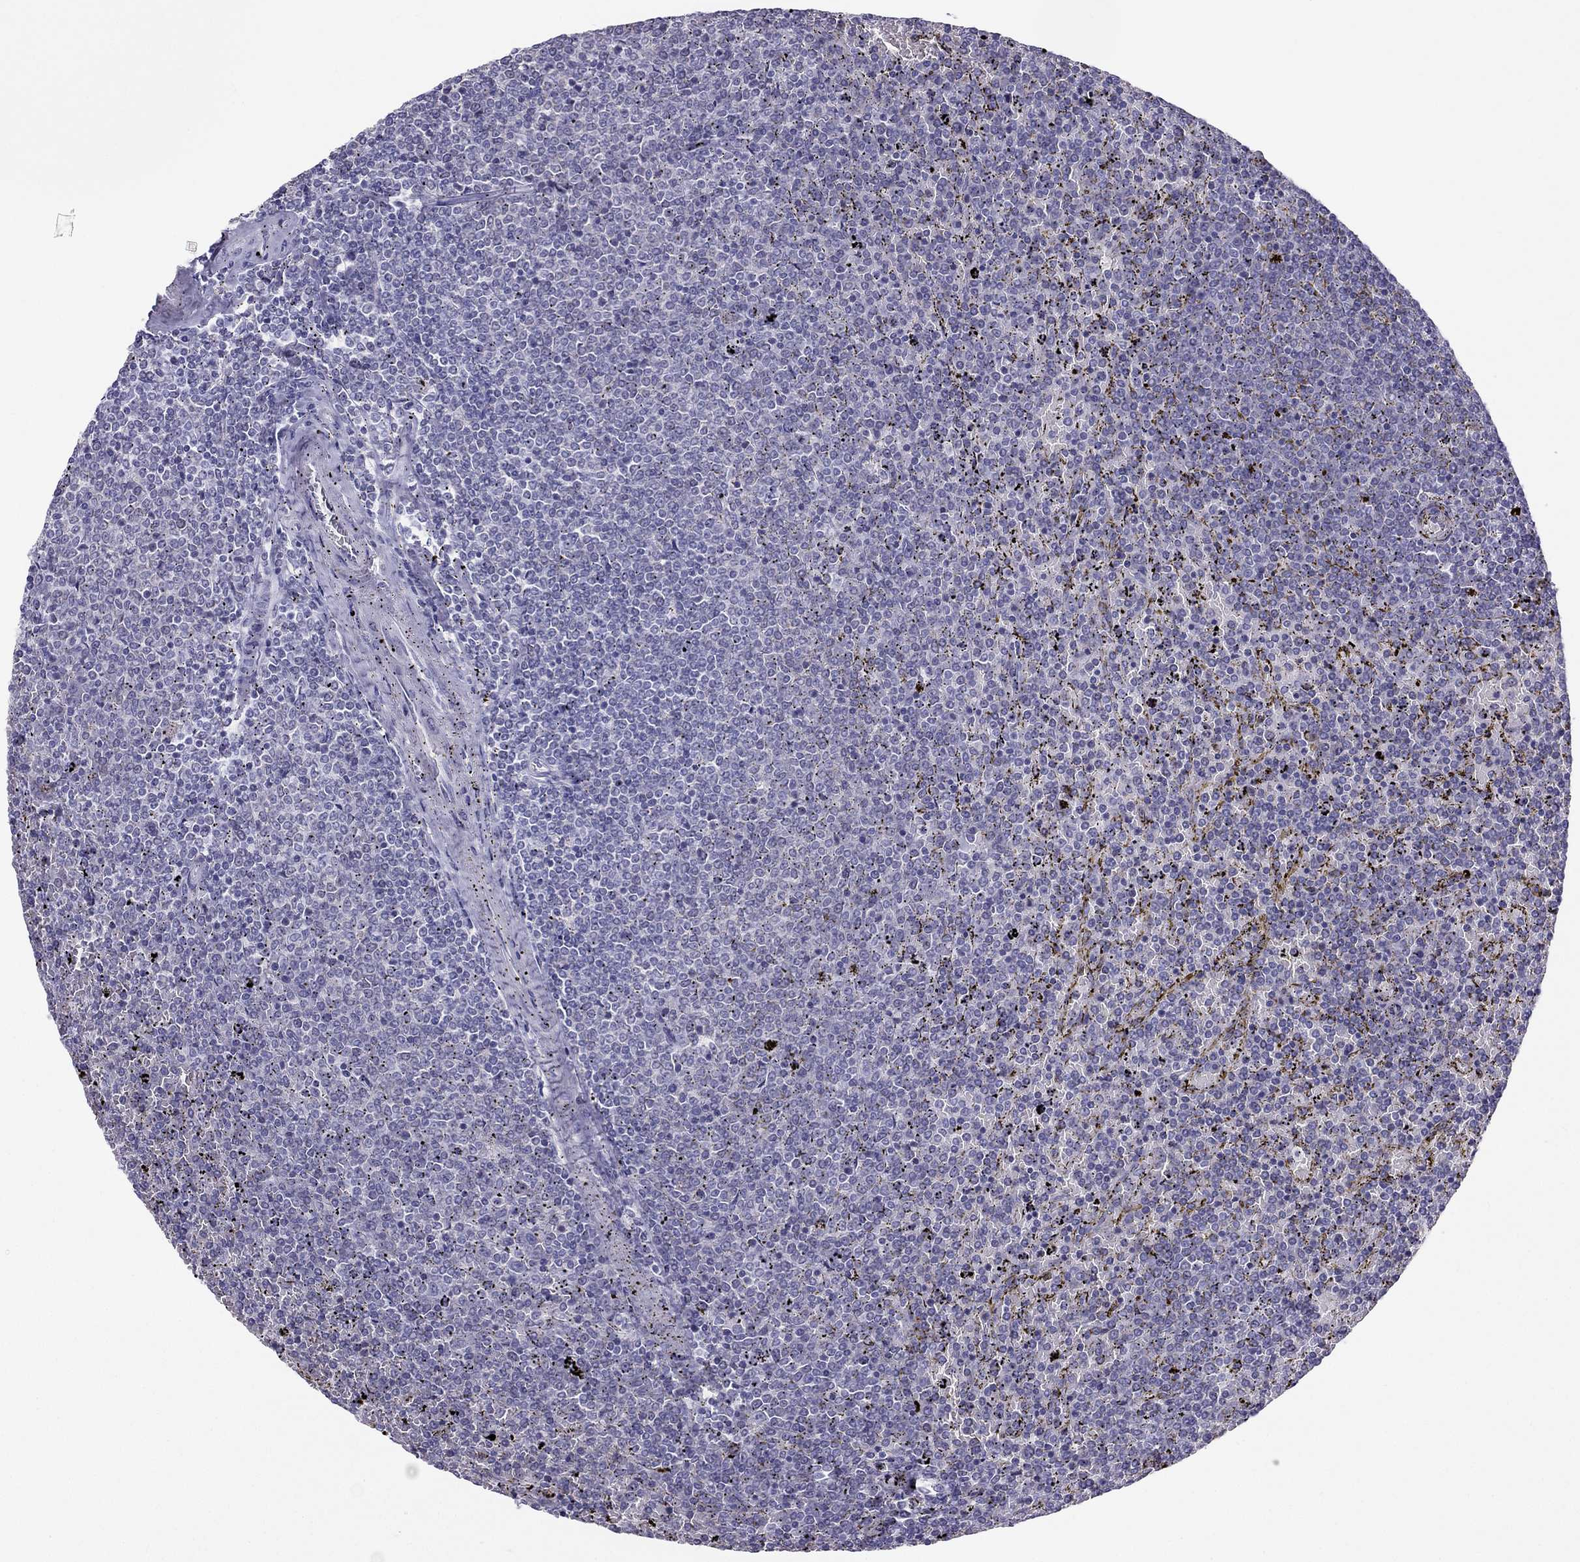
{"staining": {"intensity": "negative", "quantity": "none", "location": "none"}, "tissue": "lymphoma", "cell_type": "Tumor cells", "image_type": "cancer", "snomed": [{"axis": "morphology", "description": "Malignant lymphoma, non-Hodgkin's type, Low grade"}, {"axis": "topography", "description": "Spleen"}], "caption": "High magnification brightfield microscopy of lymphoma stained with DAB (3,3'-diaminobenzidine) (brown) and counterstained with hematoxylin (blue): tumor cells show no significant expression.", "gene": "MAEL", "patient": {"sex": "female", "age": 77}}